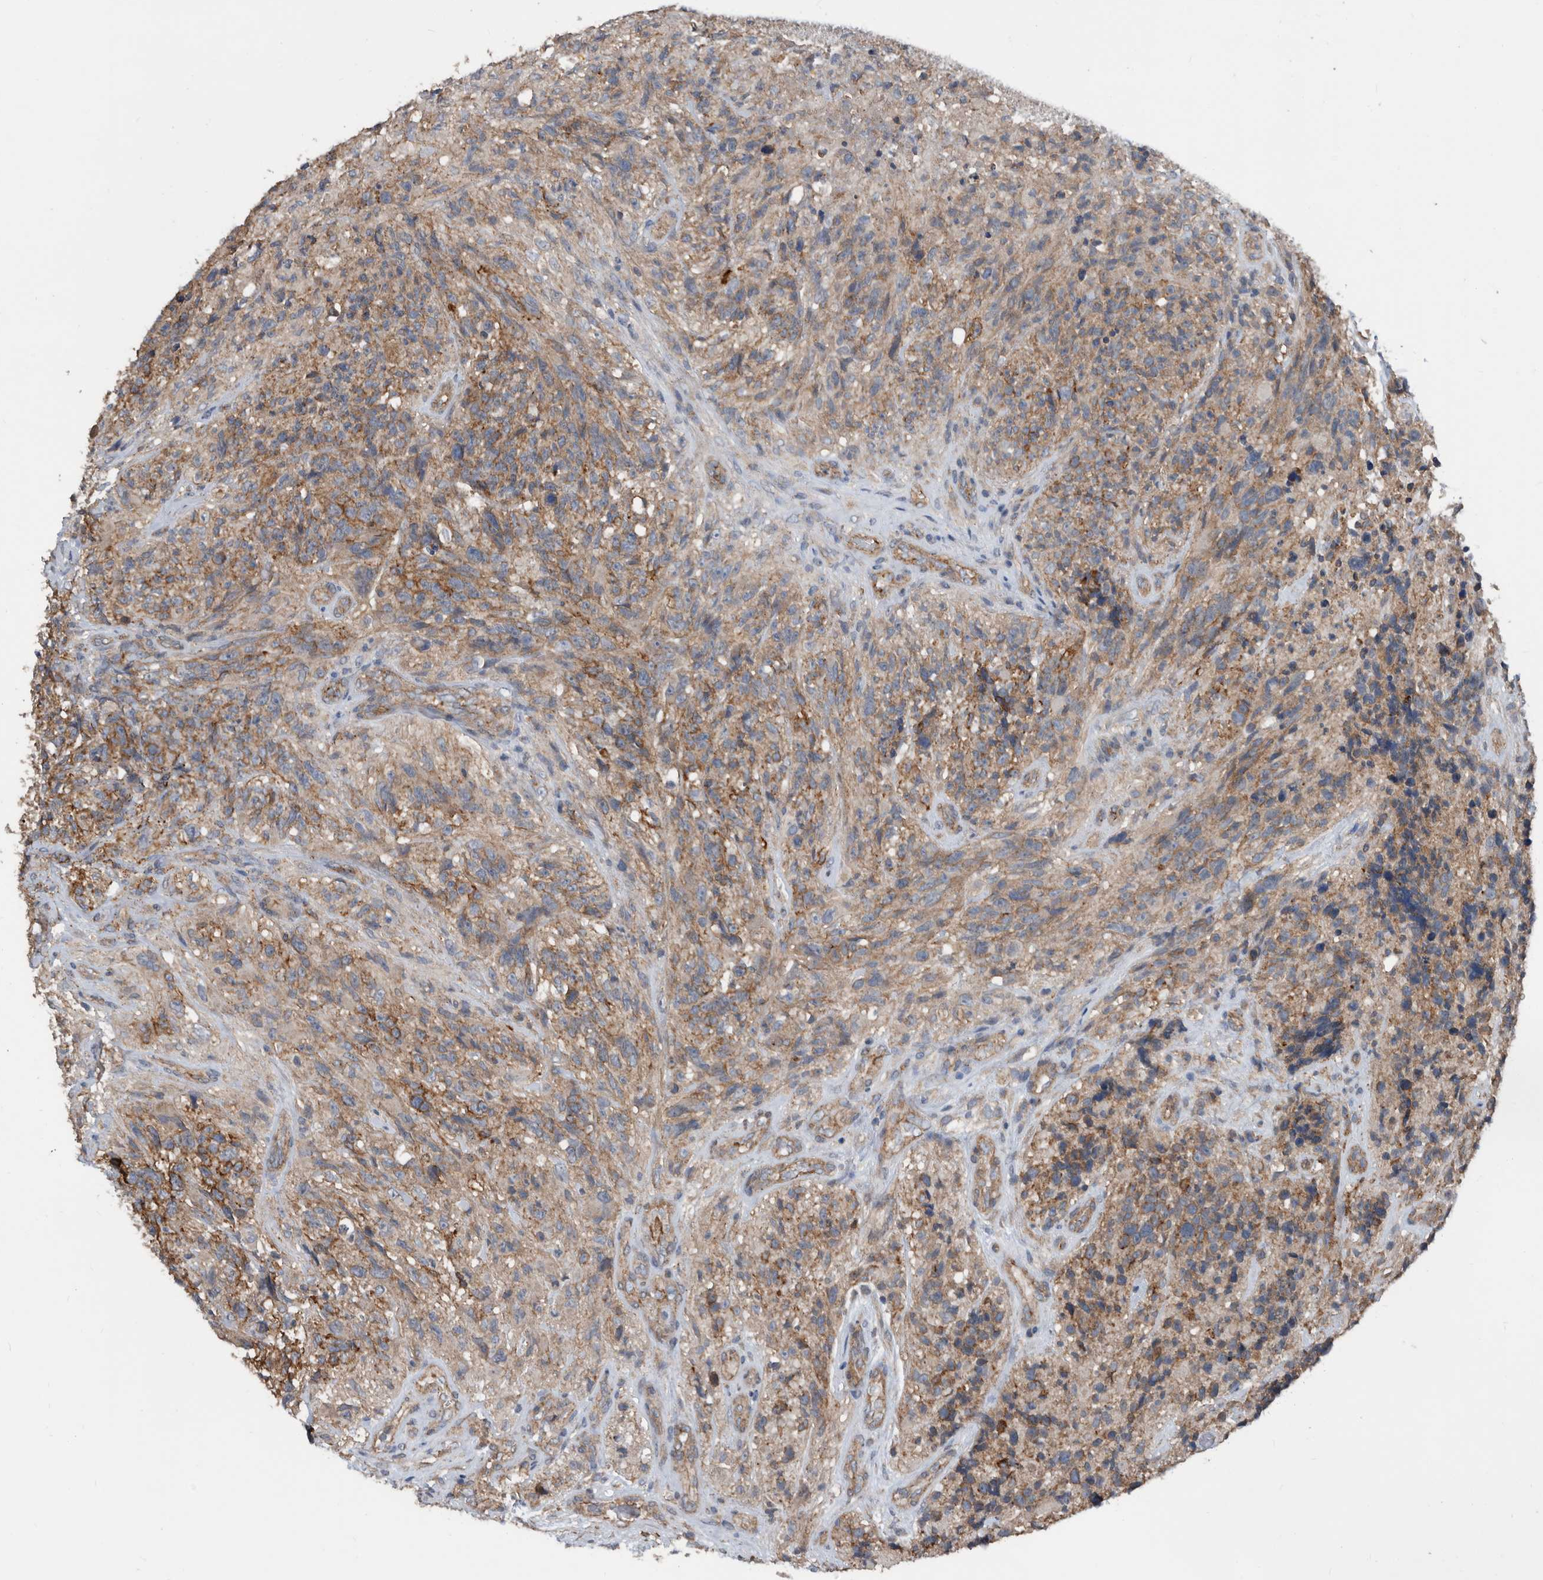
{"staining": {"intensity": "moderate", "quantity": ">75%", "location": "cytoplasmic/membranous"}, "tissue": "glioma", "cell_type": "Tumor cells", "image_type": "cancer", "snomed": [{"axis": "morphology", "description": "Glioma, malignant, High grade"}, {"axis": "topography", "description": "Brain"}], "caption": "IHC of human glioma exhibits medium levels of moderate cytoplasmic/membranous expression in approximately >75% of tumor cells.", "gene": "AFAP1", "patient": {"sex": "male", "age": 69}}